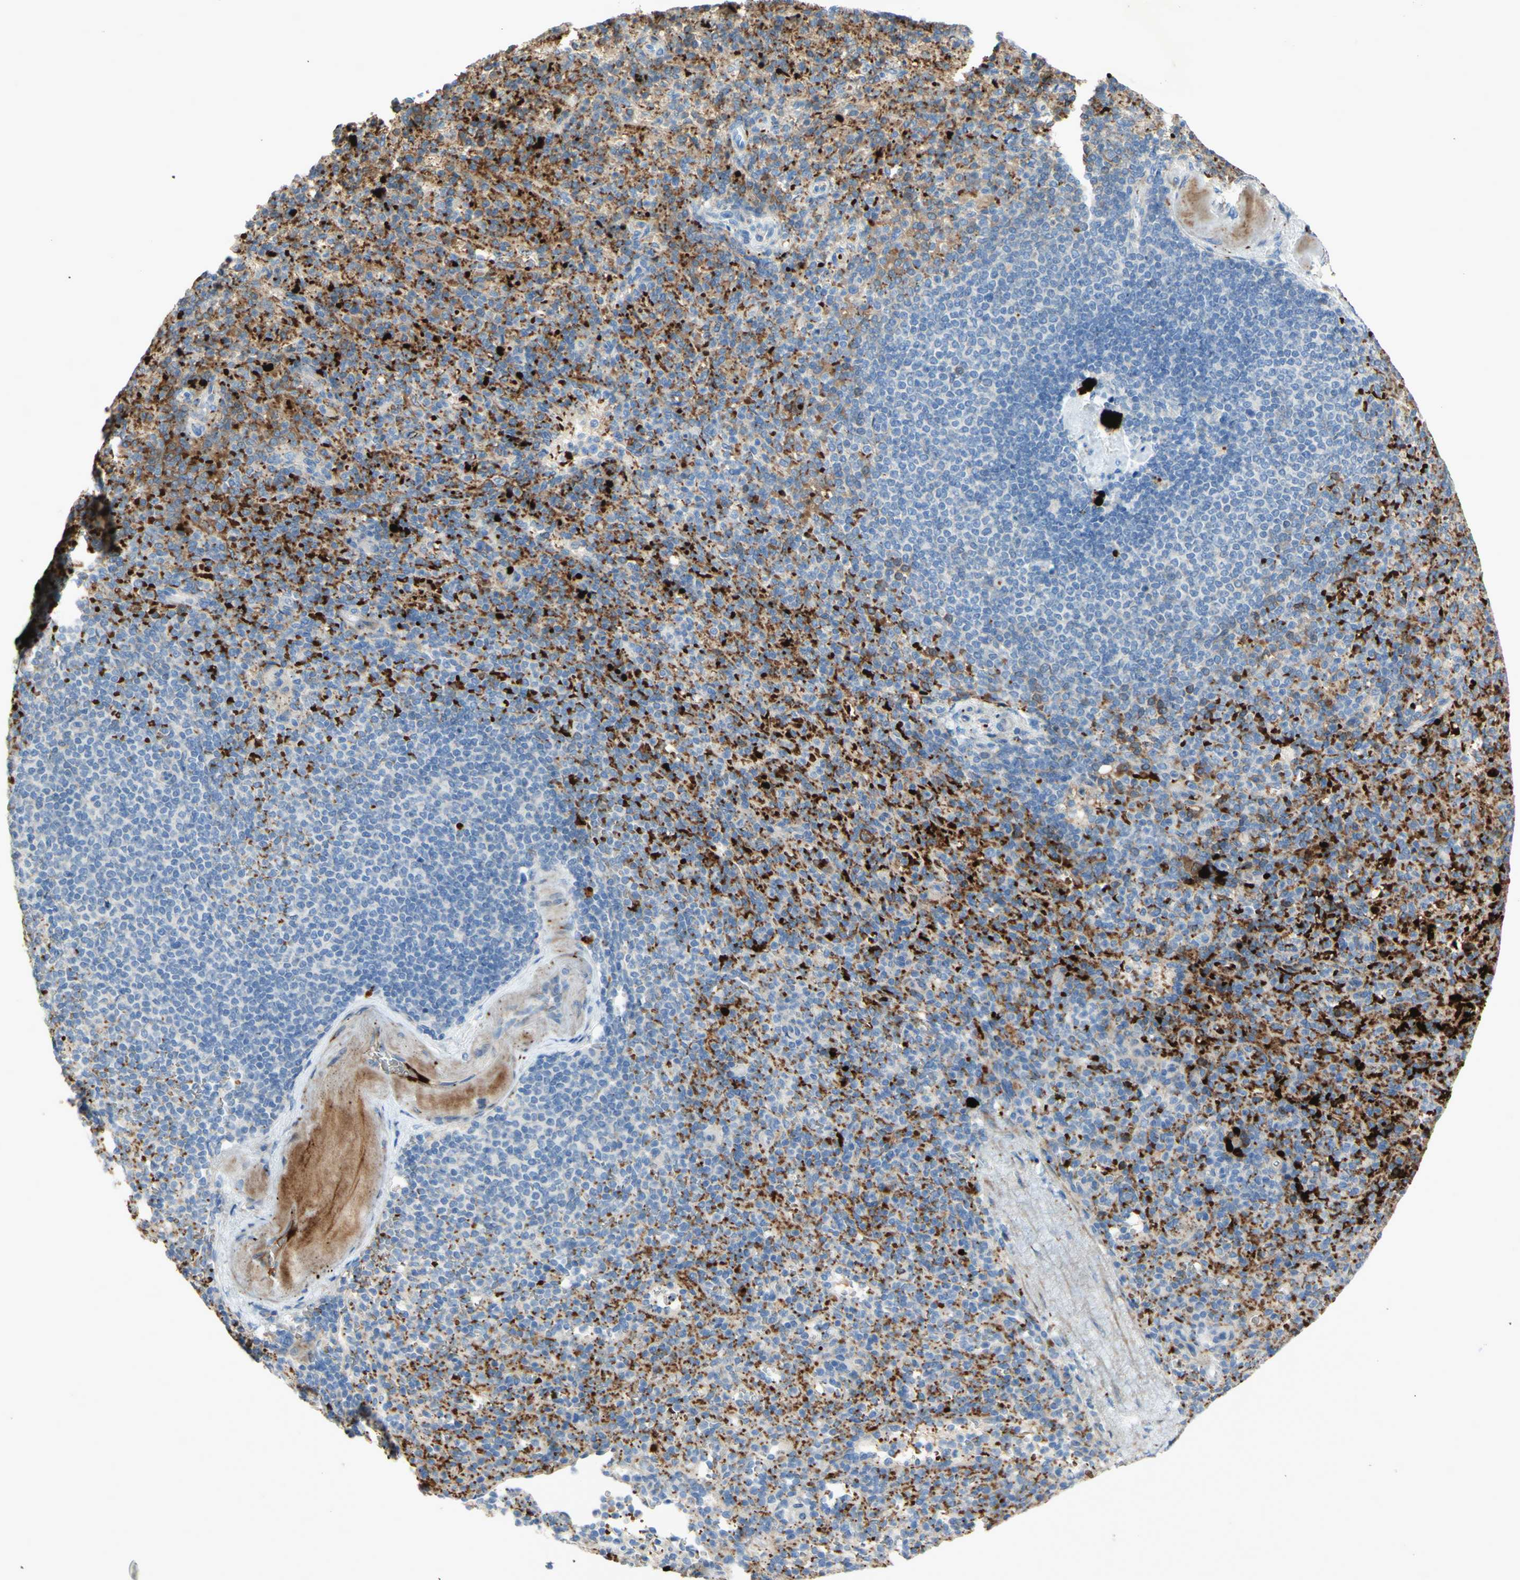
{"staining": {"intensity": "weak", "quantity": "<25%", "location": "cytoplasmic/membranous"}, "tissue": "spleen", "cell_type": "Cells in red pulp", "image_type": "normal", "snomed": [{"axis": "morphology", "description": "Normal tissue, NOS"}, {"axis": "topography", "description": "Spleen"}], "caption": "Protein analysis of normal spleen exhibits no significant staining in cells in red pulp.", "gene": "GAN", "patient": {"sex": "female", "age": 74}}